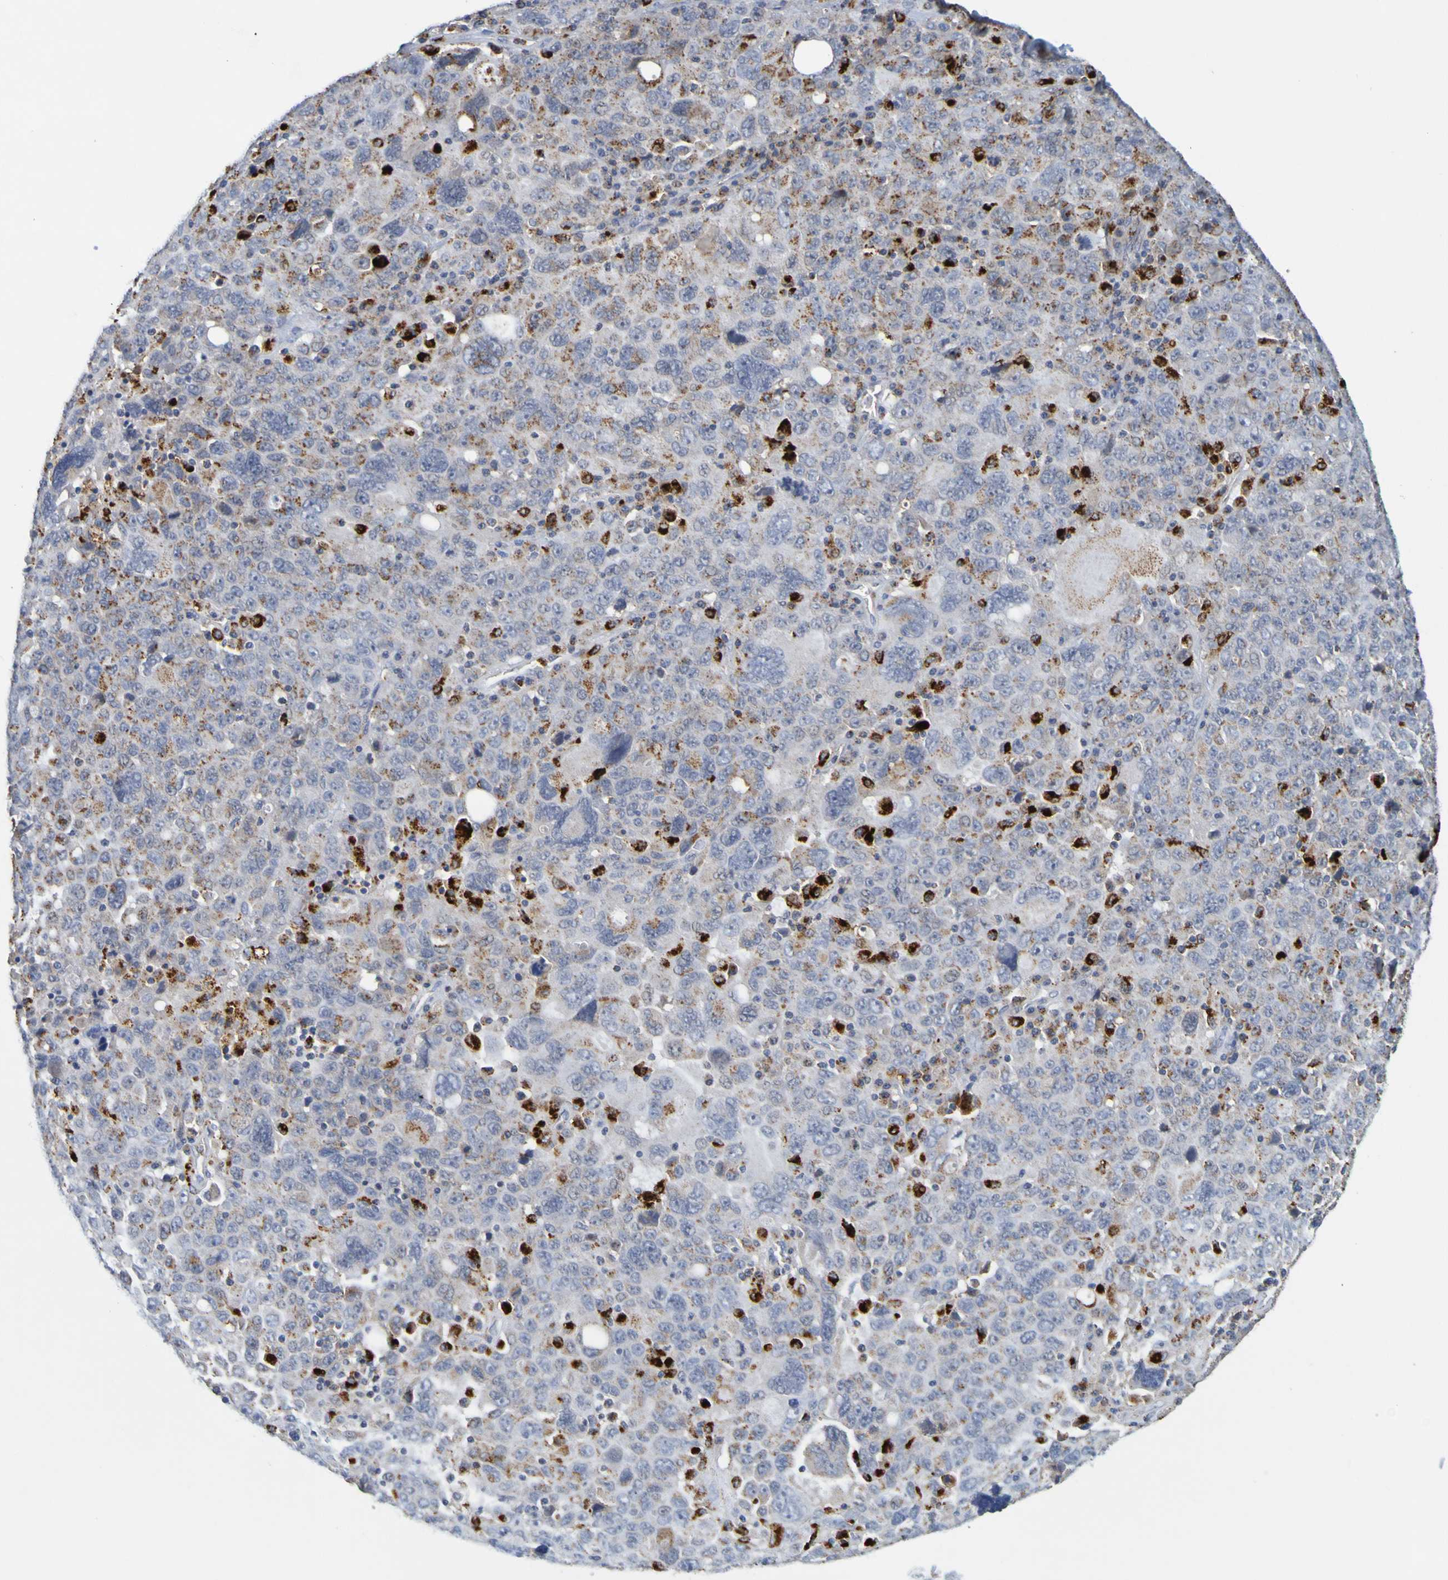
{"staining": {"intensity": "moderate", "quantity": "<25%", "location": "cytoplasmic/membranous"}, "tissue": "ovarian cancer", "cell_type": "Tumor cells", "image_type": "cancer", "snomed": [{"axis": "morphology", "description": "Carcinoma, endometroid"}, {"axis": "topography", "description": "Ovary"}], "caption": "Moderate cytoplasmic/membranous positivity is seen in approximately <25% of tumor cells in ovarian endometroid carcinoma.", "gene": "TPH1", "patient": {"sex": "female", "age": 62}}